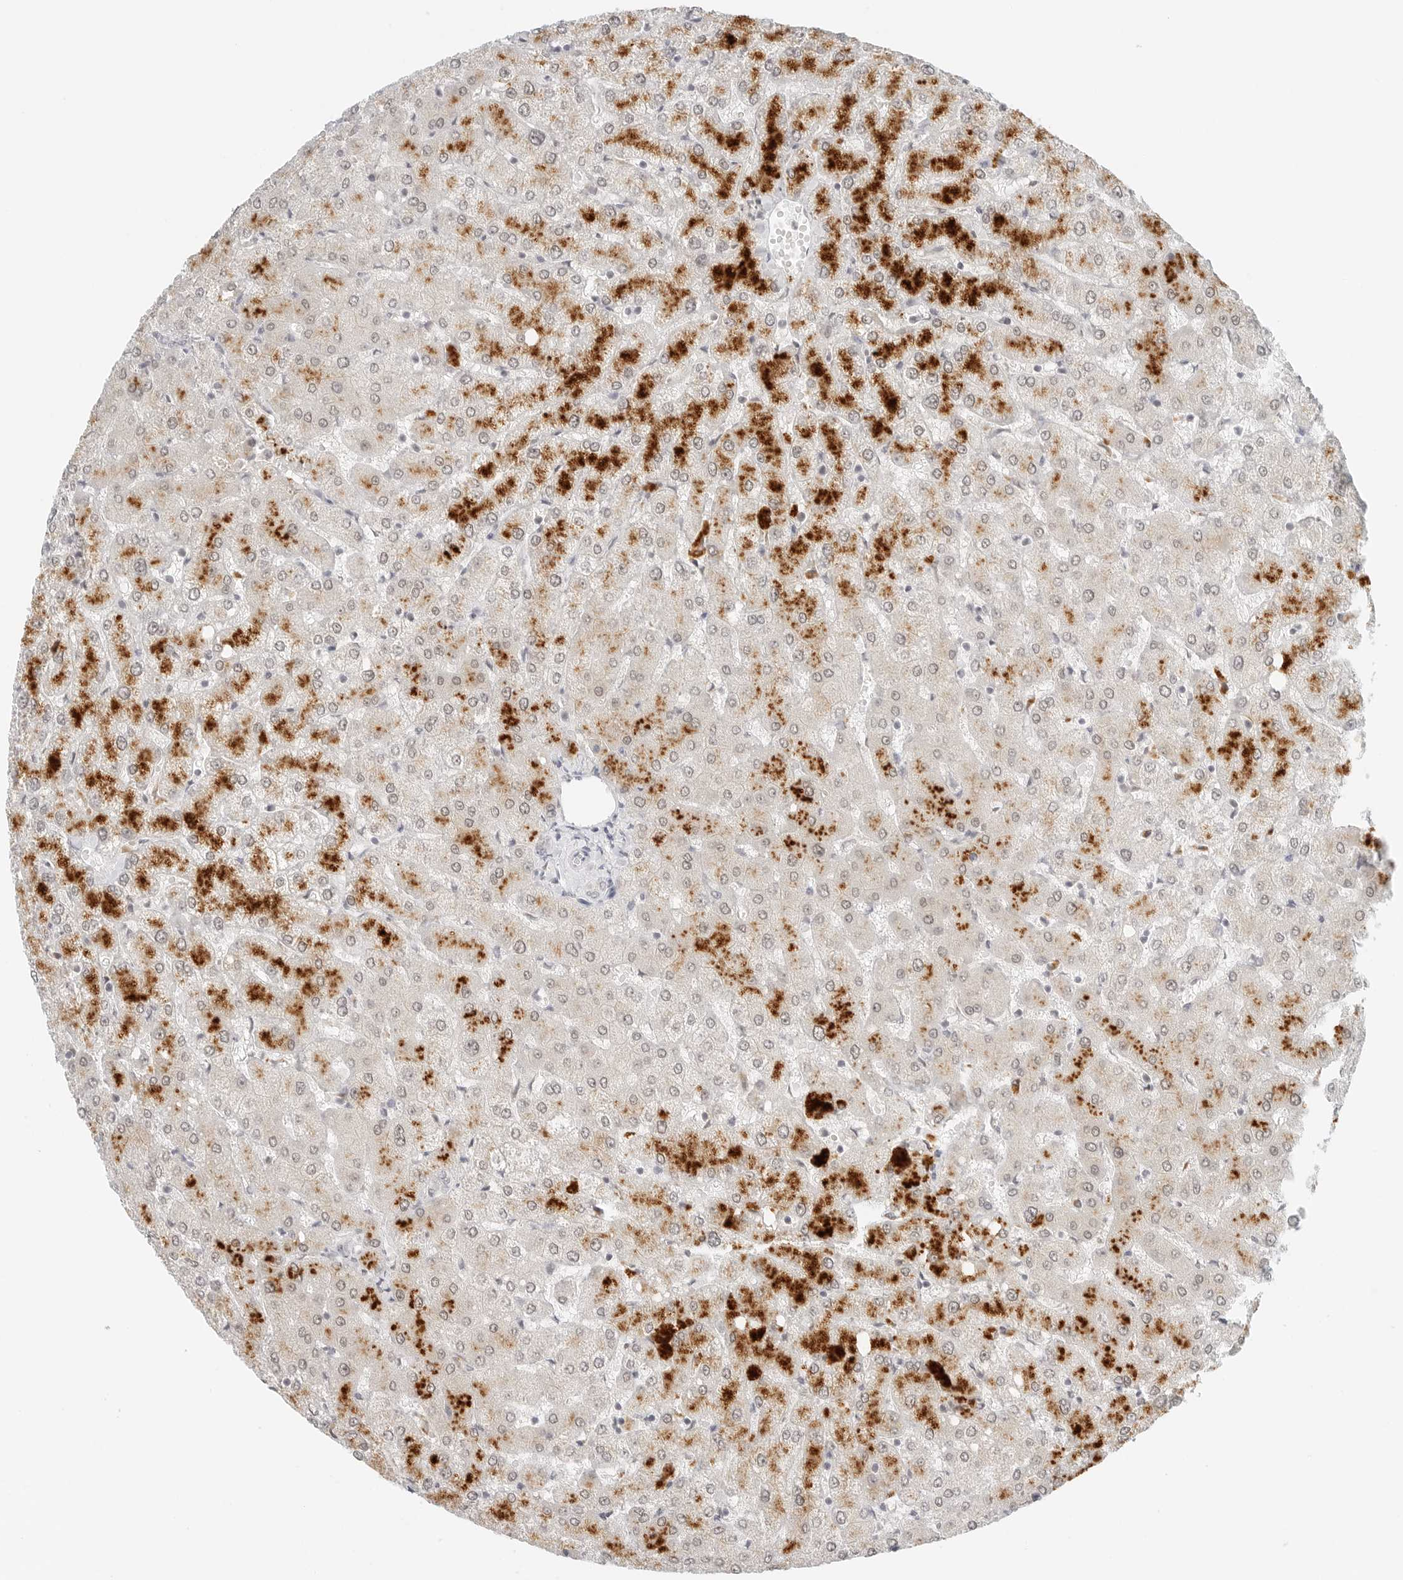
{"staining": {"intensity": "negative", "quantity": "none", "location": "none"}, "tissue": "liver", "cell_type": "Cholangiocytes", "image_type": "normal", "snomed": [{"axis": "morphology", "description": "Normal tissue, NOS"}, {"axis": "topography", "description": "Liver"}], "caption": "This is an immunohistochemistry photomicrograph of unremarkable human liver. There is no staining in cholangiocytes.", "gene": "NEO1", "patient": {"sex": "female", "age": 54}}